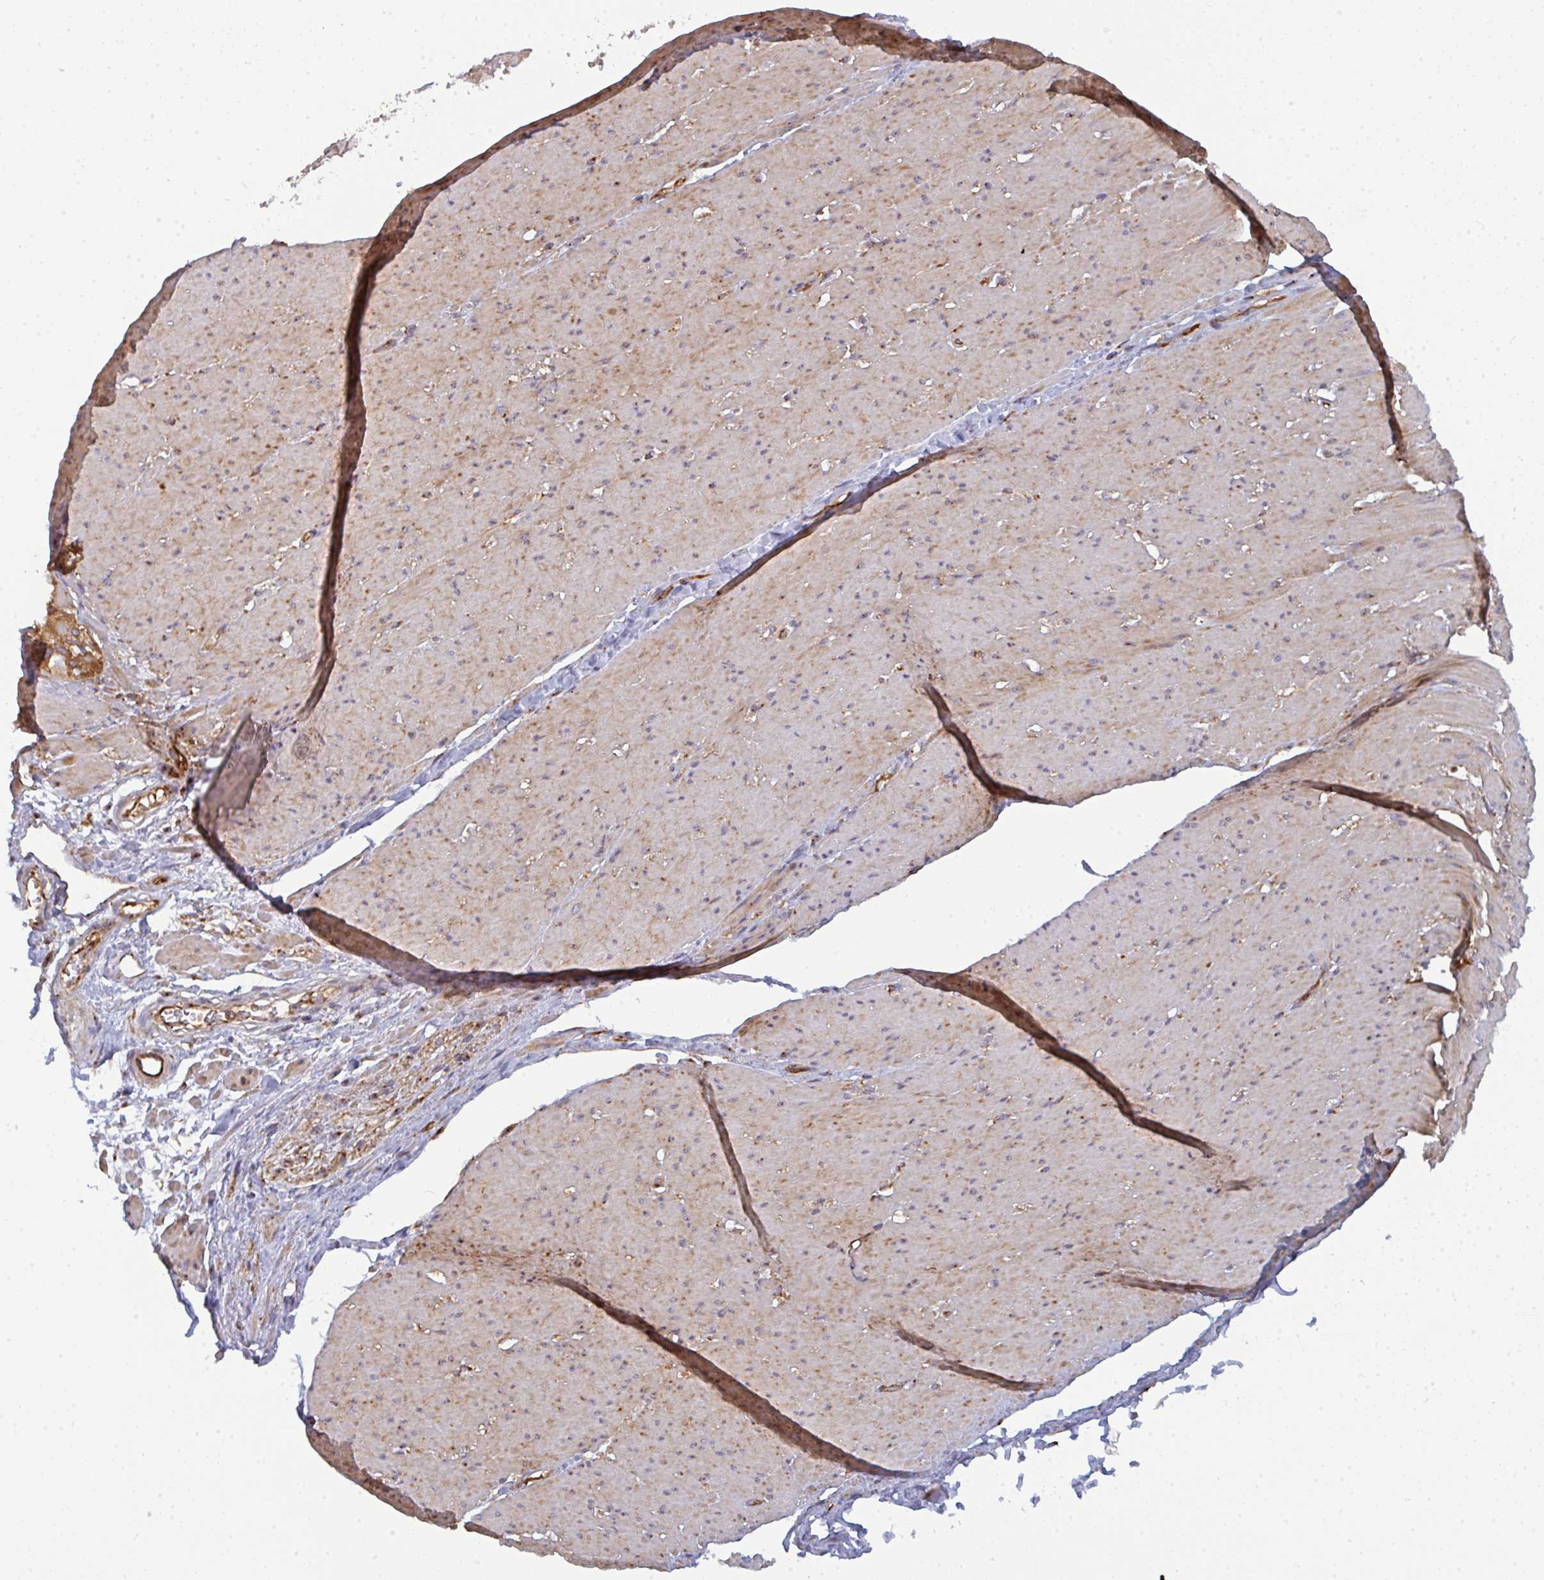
{"staining": {"intensity": "moderate", "quantity": "25%-75%", "location": "cytoplasmic/membranous"}, "tissue": "smooth muscle", "cell_type": "Smooth muscle cells", "image_type": "normal", "snomed": [{"axis": "morphology", "description": "Normal tissue, NOS"}, {"axis": "topography", "description": "Smooth muscle"}, {"axis": "topography", "description": "Rectum"}], "caption": "Immunohistochemical staining of unremarkable smooth muscle exhibits medium levels of moderate cytoplasmic/membranous staining in approximately 25%-75% of smooth muscle cells.", "gene": "DYNC1I2", "patient": {"sex": "male", "age": 53}}